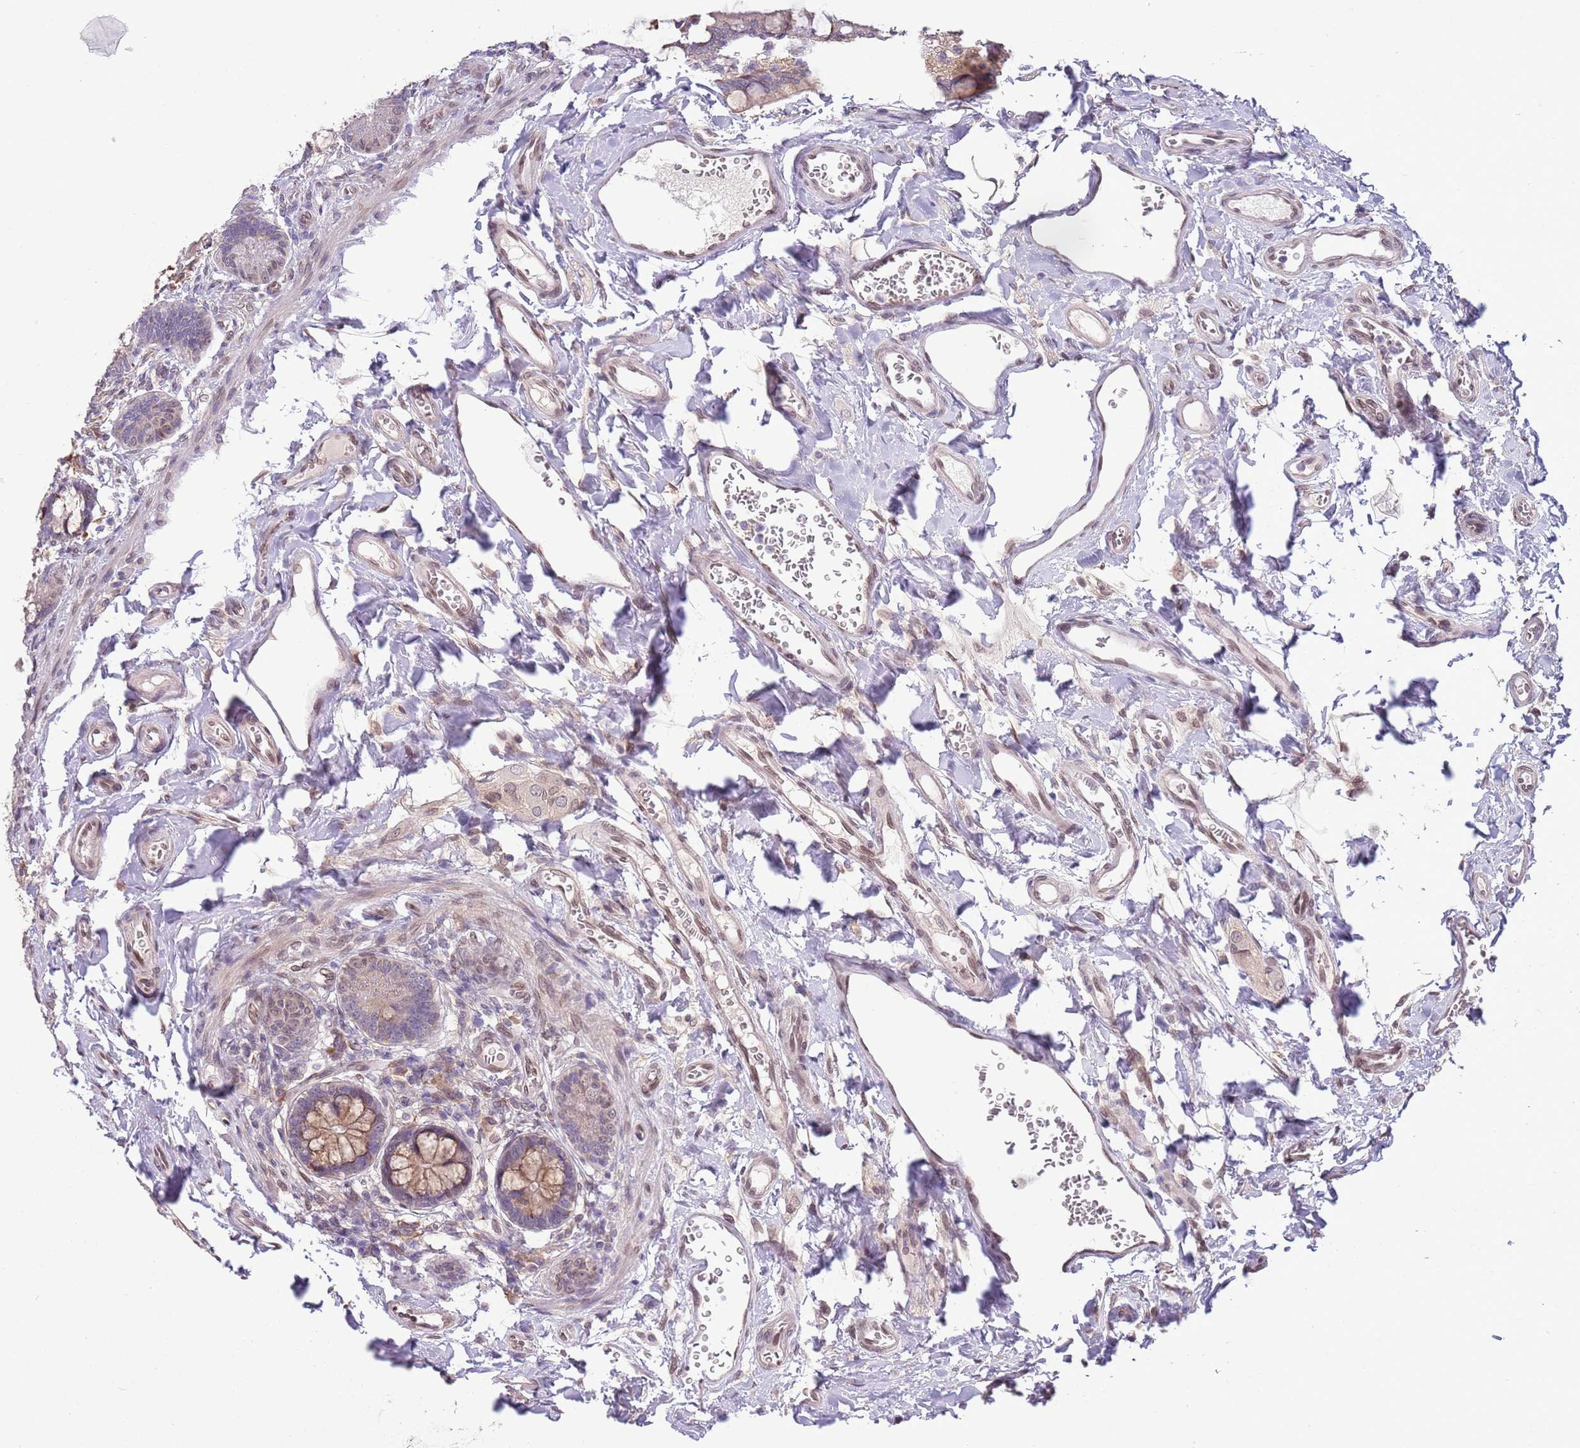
{"staining": {"intensity": "moderate", "quantity": ">75%", "location": "cytoplasmic/membranous"}, "tissue": "small intestine", "cell_type": "Glandular cells", "image_type": "normal", "snomed": [{"axis": "morphology", "description": "Normal tissue, NOS"}, {"axis": "topography", "description": "Small intestine"}], "caption": "IHC histopathology image of benign small intestine stained for a protein (brown), which exhibits medium levels of moderate cytoplasmic/membranous positivity in about >75% of glandular cells.", "gene": "ZNF665", "patient": {"sex": "male", "age": 52}}